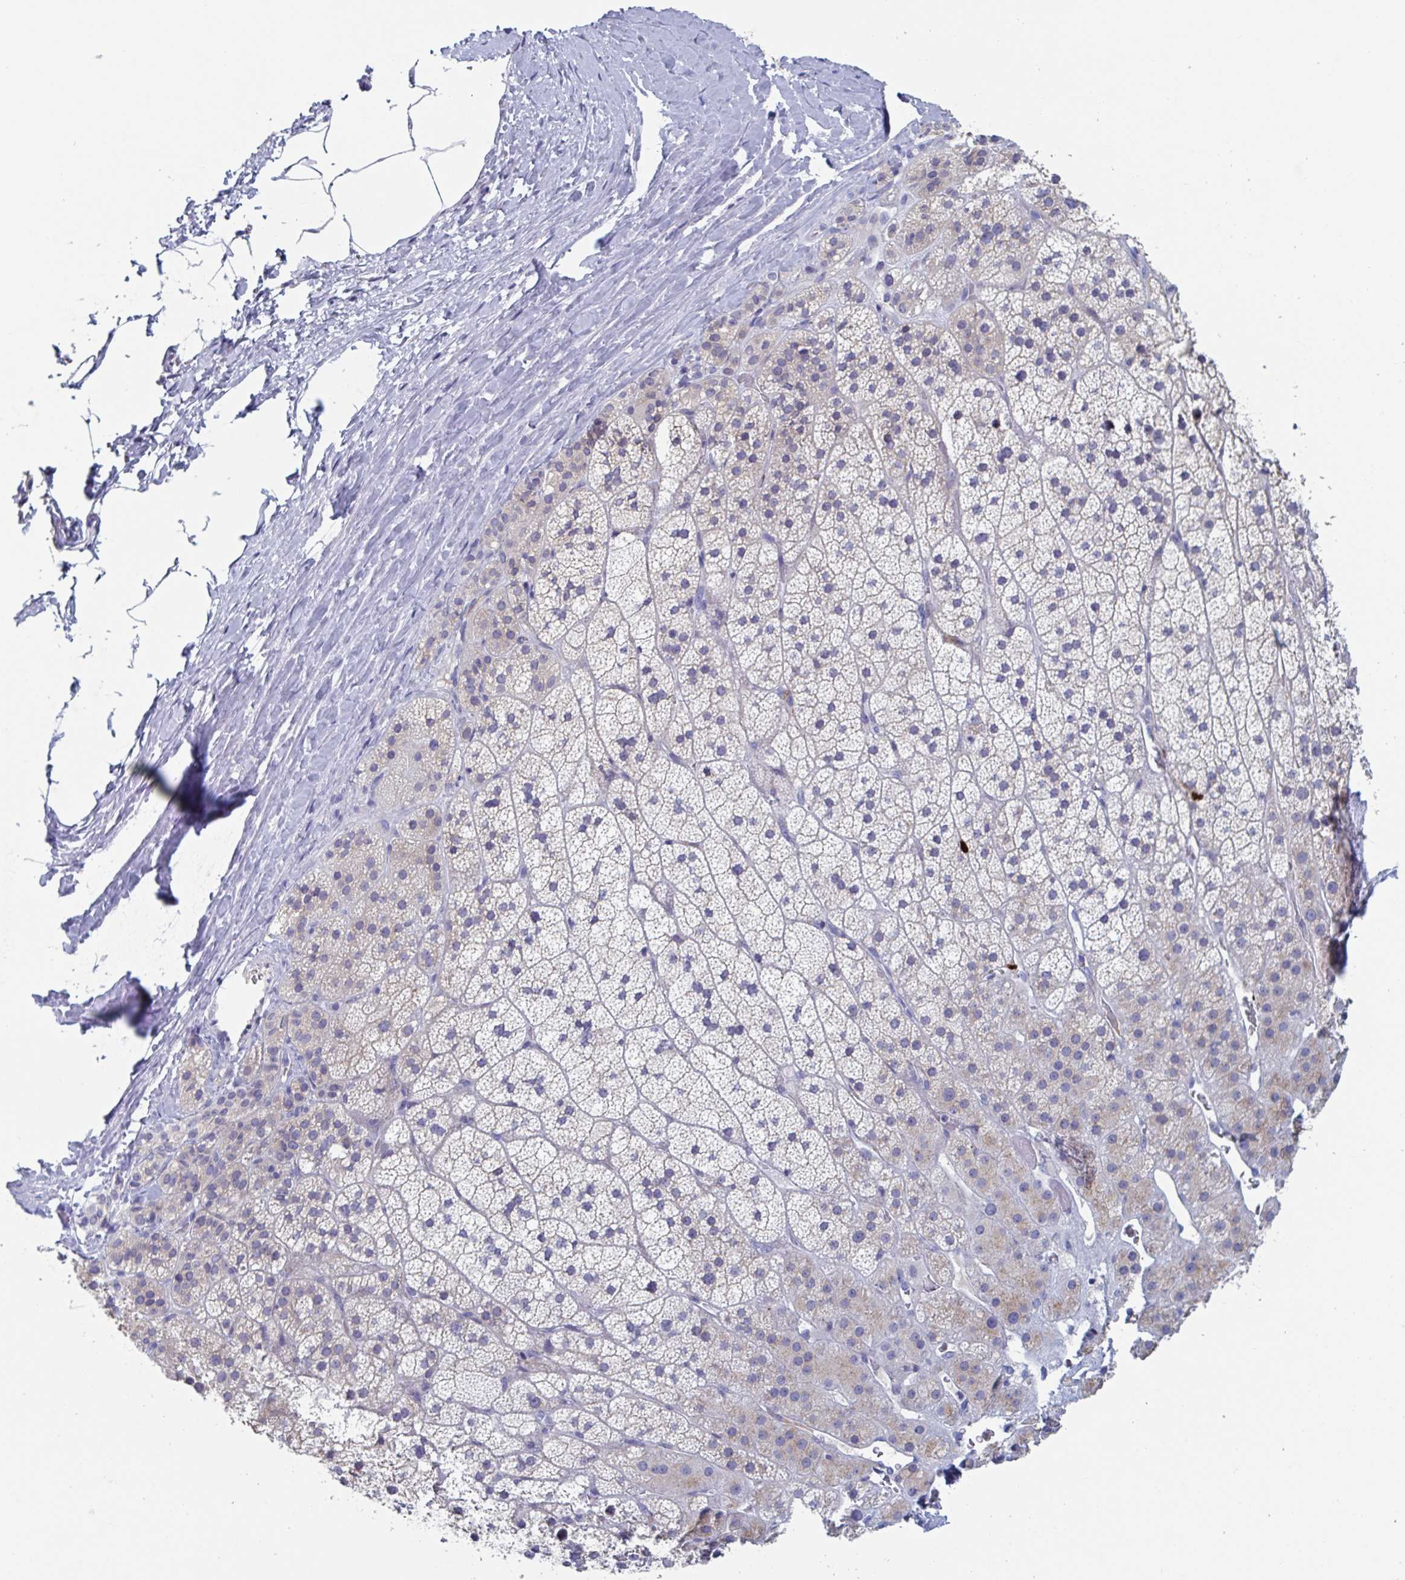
{"staining": {"intensity": "weak", "quantity": "<25%", "location": "cytoplasmic/membranous"}, "tissue": "adrenal gland", "cell_type": "Glandular cells", "image_type": "normal", "snomed": [{"axis": "morphology", "description": "Normal tissue, NOS"}, {"axis": "topography", "description": "Adrenal gland"}], "caption": "The photomicrograph exhibits no significant staining in glandular cells of adrenal gland.", "gene": "NT5C3B", "patient": {"sex": "male", "age": 57}}